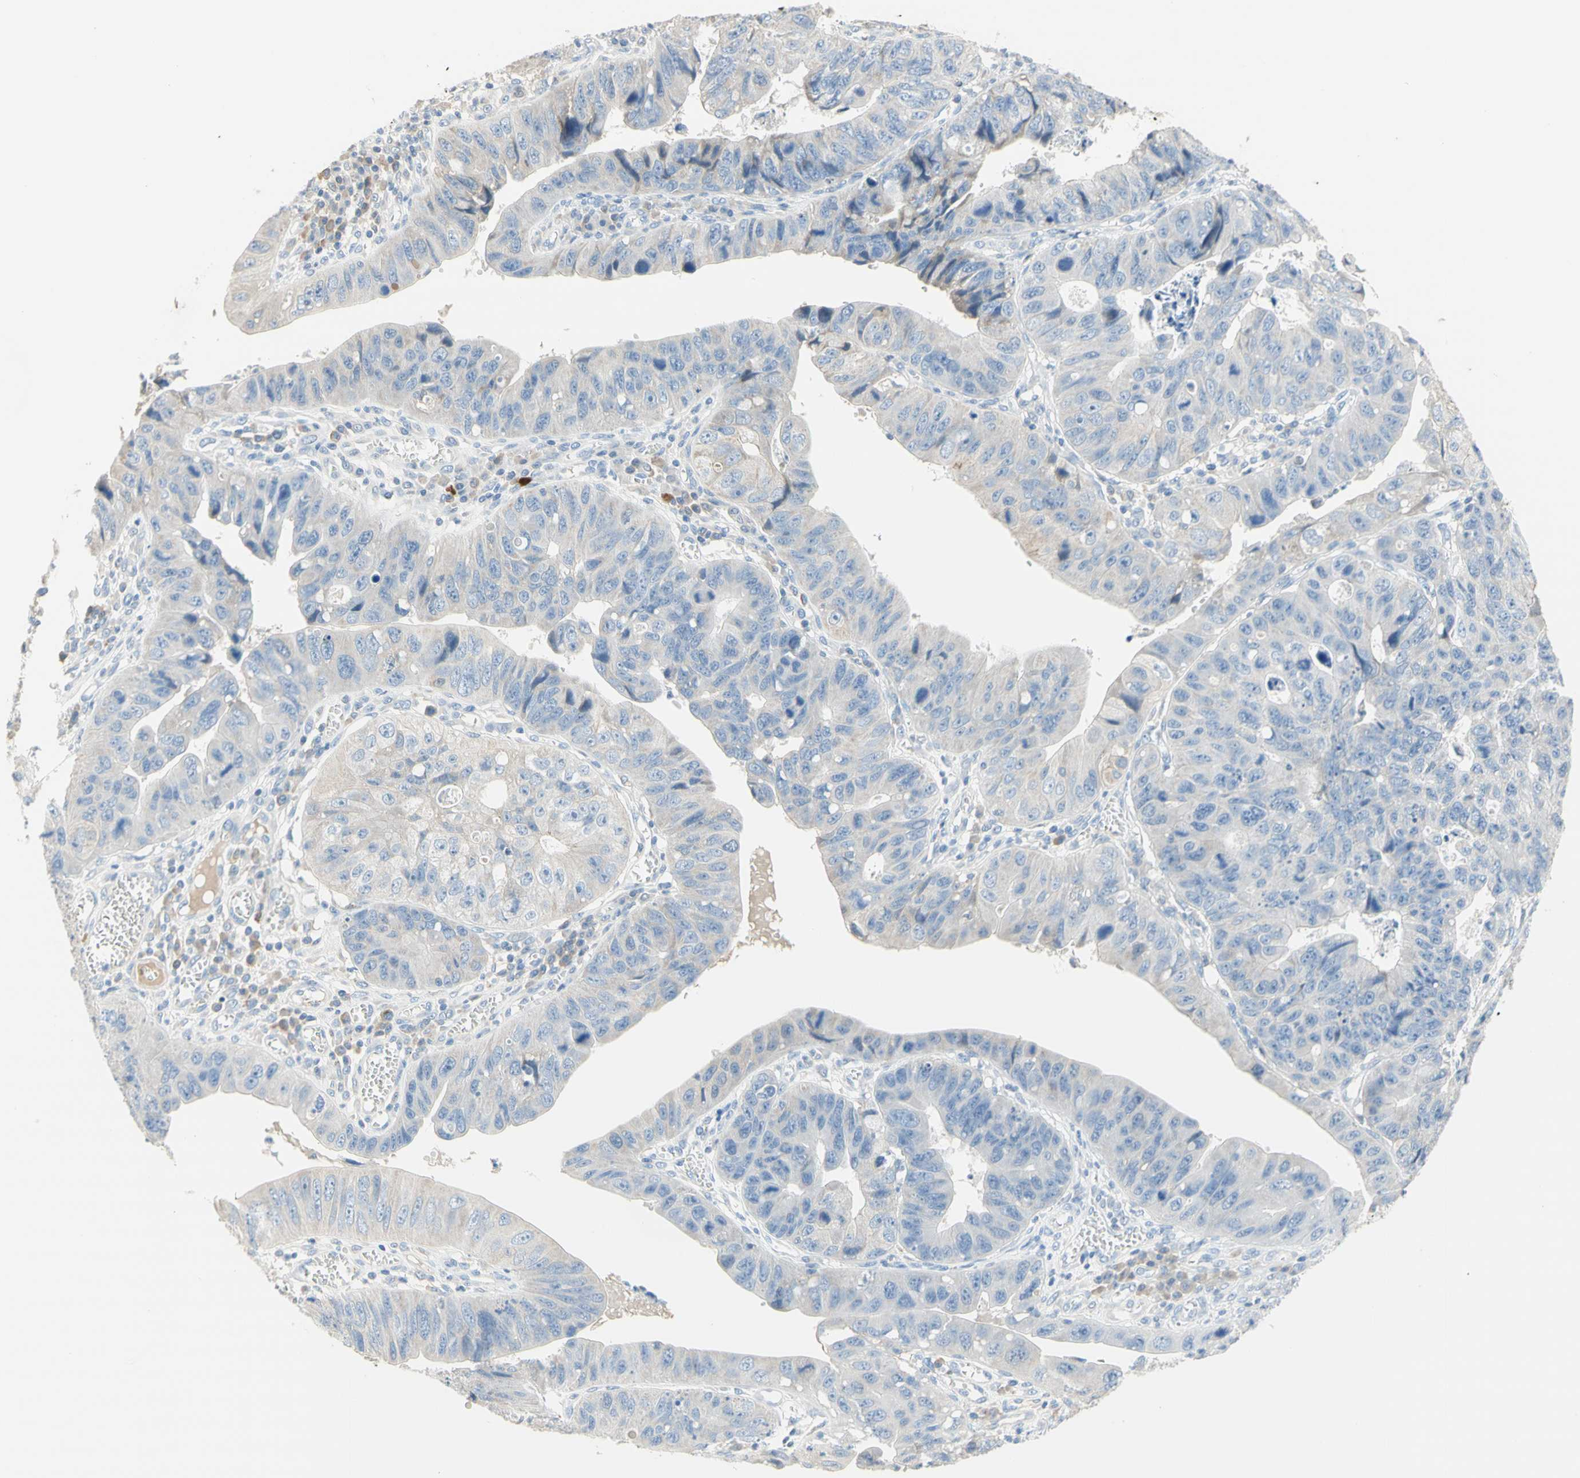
{"staining": {"intensity": "negative", "quantity": "none", "location": "none"}, "tissue": "stomach cancer", "cell_type": "Tumor cells", "image_type": "cancer", "snomed": [{"axis": "morphology", "description": "Adenocarcinoma, NOS"}, {"axis": "topography", "description": "Stomach"}], "caption": "High power microscopy photomicrograph of an immunohistochemistry photomicrograph of stomach adenocarcinoma, revealing no significant positivity in tumor cells.", "gene": "NECTIN4", "patient": {"sex": "male", "age": 59}}